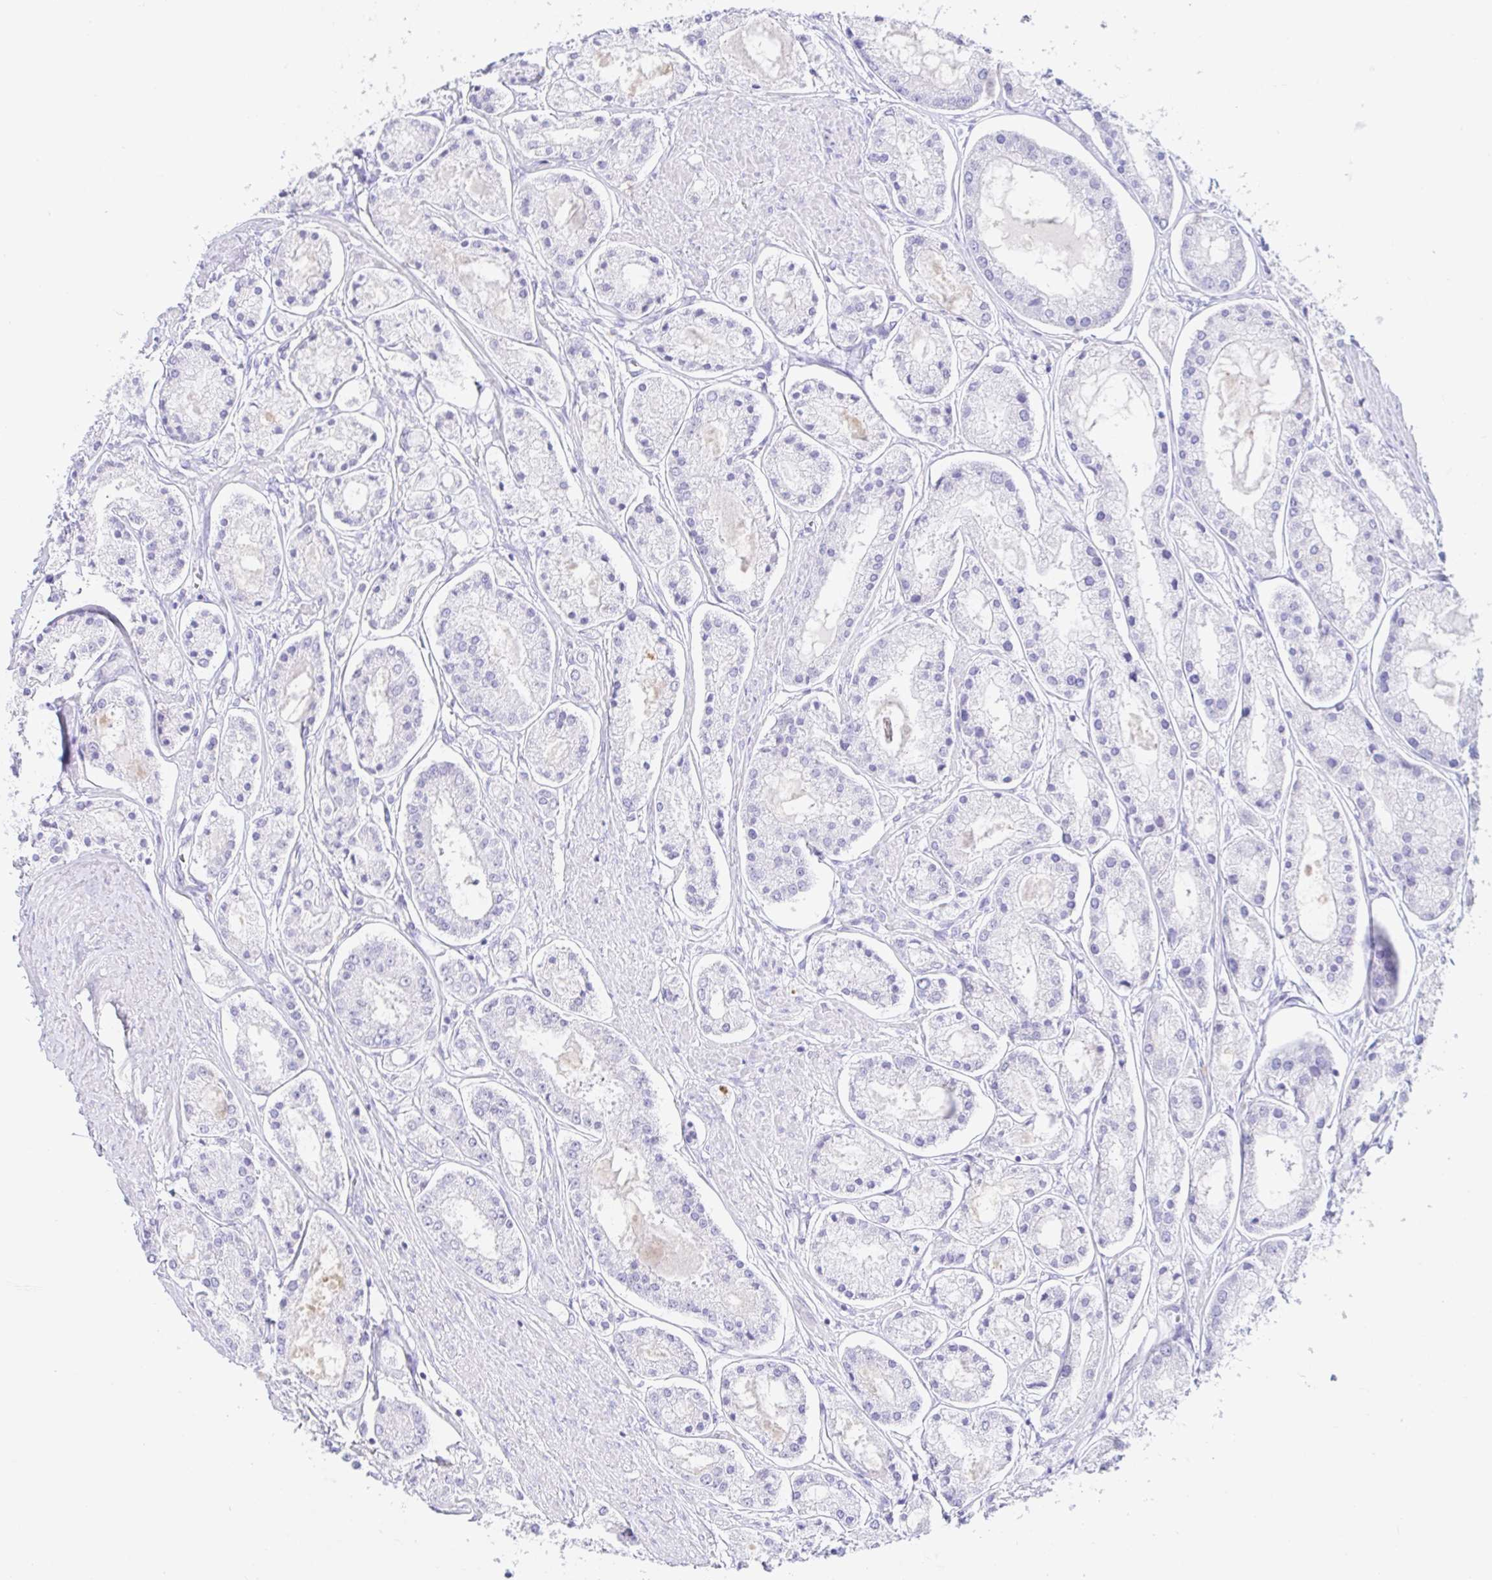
{"staining": {"intensity": "negative", "quantity": "none", "location": "none"}, "tissue": "prostate cancer", "cell_type": "Tumor cells", "image_type": "cancer", "snomed": [{"axis": "morphology", "description": "Adenocarcinoma, High grade"}, {"axis": "topography", "description": "Prostate"}], "caption": "Protein analysis of adenocarcinoma (high-grade) (prostate) displays no significant staining in tumor cells.", "gene": "PAX8", "patient": {"sex": "male", "age": 66}}